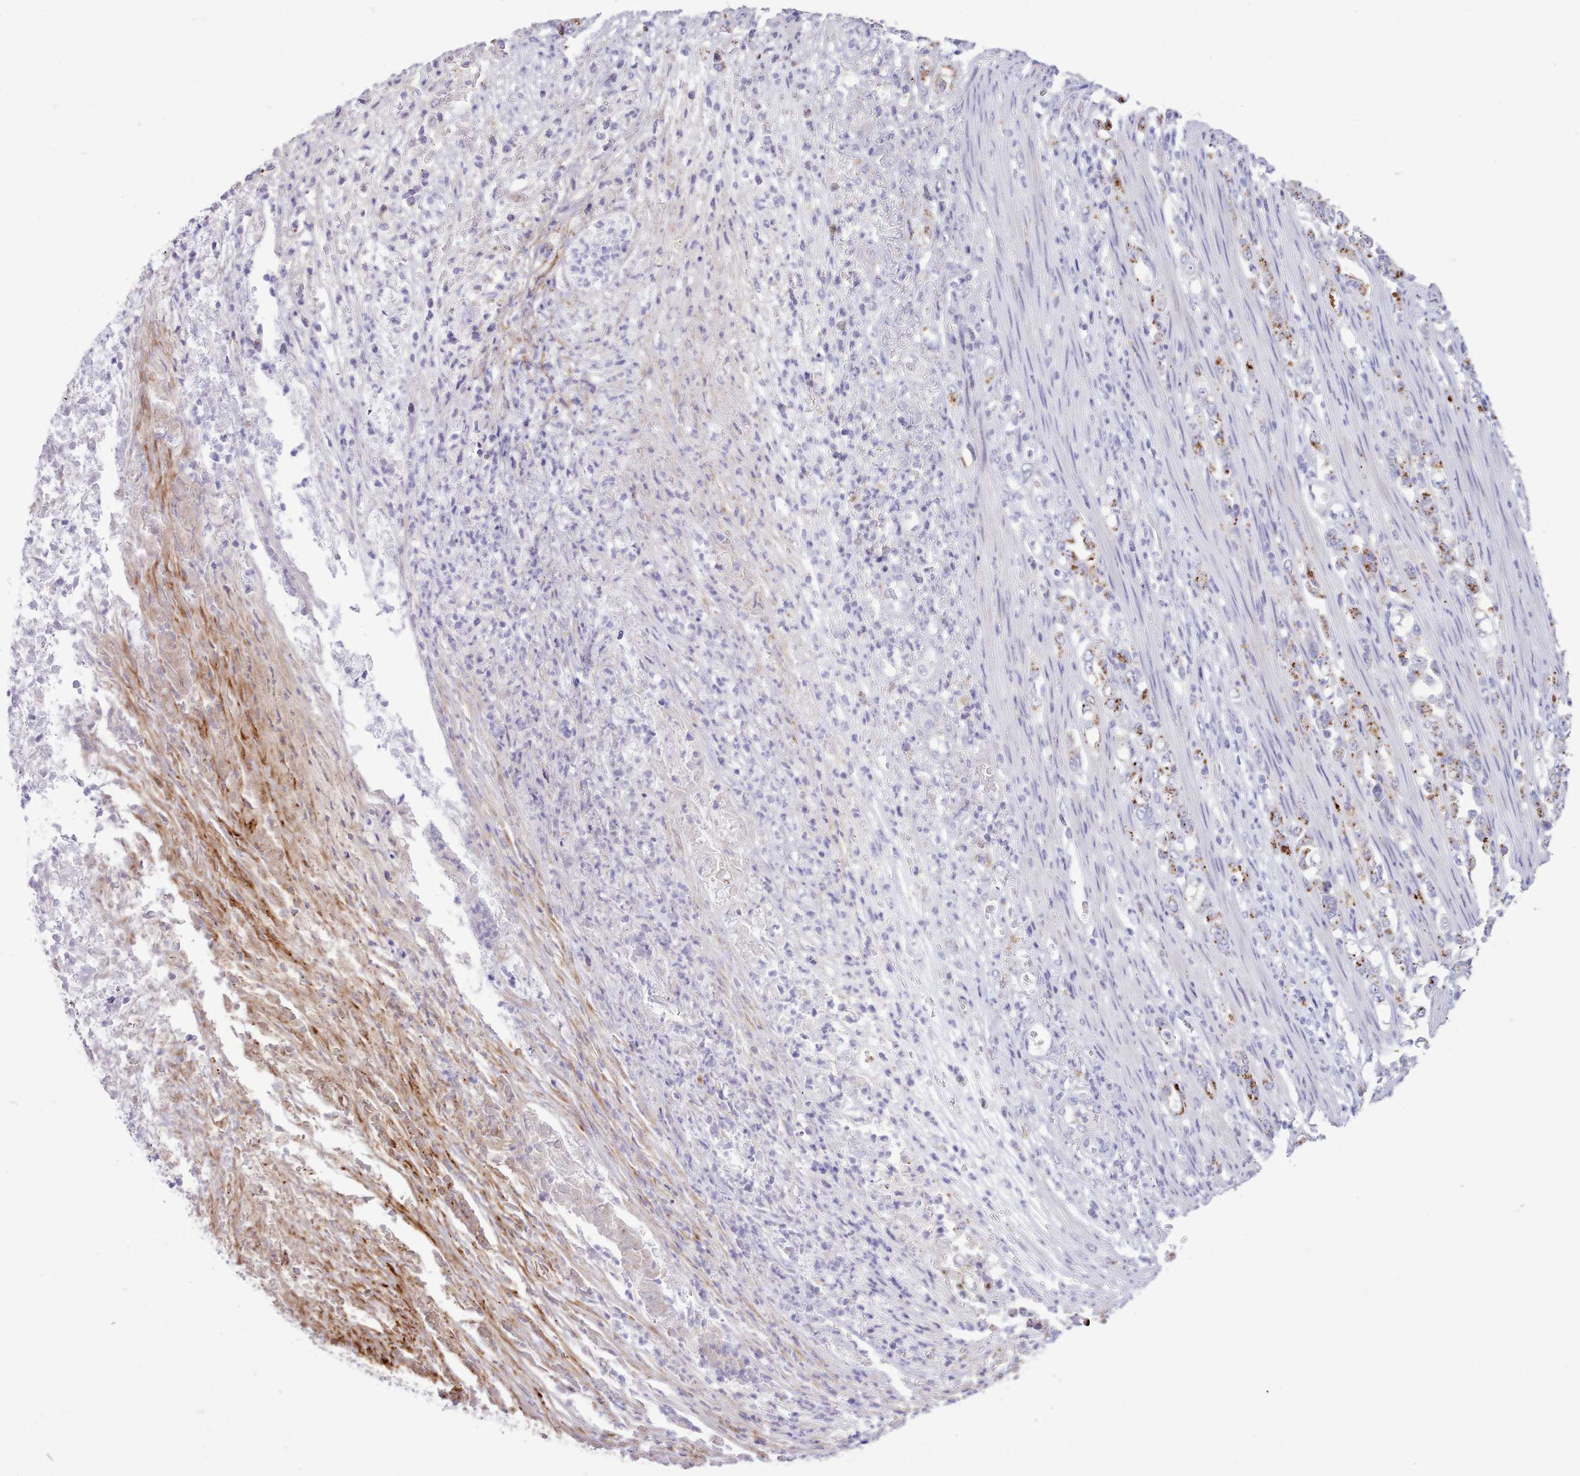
{"staining": {"intensity": "moderate", "quantity": "25%-75%", "location": "cytoplasmic/membranous"}, "tissue": "stomach cancer", "cell_type": "Tumor cells", "image_type": "cancer", "snomed": [{"axis": "morphology", "description": "Normal tissue, NOS"}, {"axis": "morphology", "description": "Adenocarcinoma, NOS"}, {"axis": "topography", "description": "Stomach"}], "caption": "Stomach adenocarcinoma tissue shows moderate cytoplasmic/membranous staining in approximately 25%-75% of tumor cells, visualized by immunohistochemistry.", "gene": "SRD5A1", "patient": {"sex": "female", "age": 79}}